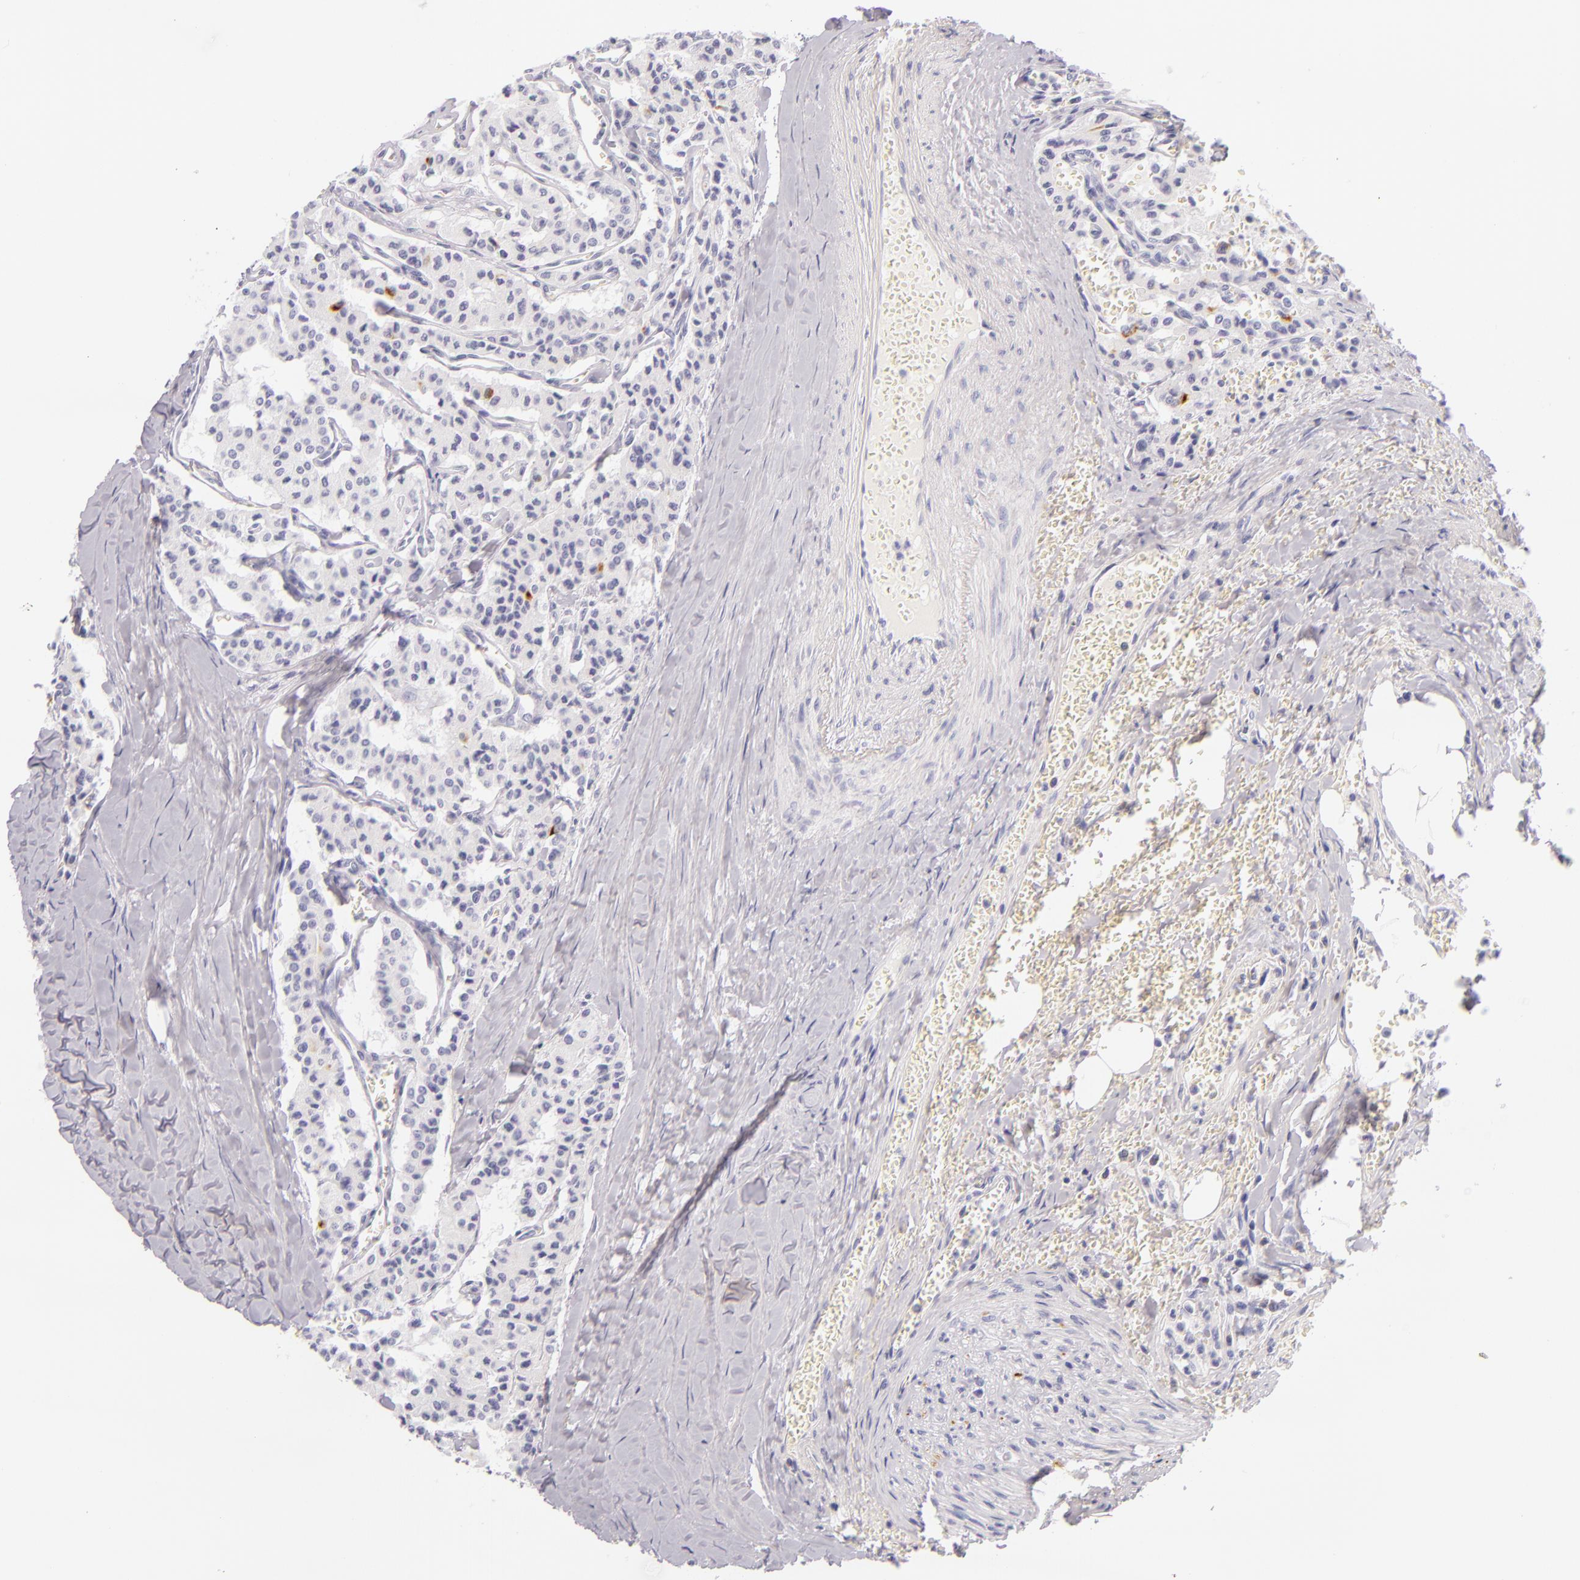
{"staining": {"intensity": "negative", "quantity": "none", "location": "none"}, "tissue": "carcinoid", "cell_type": "Tumor cells", "image_type": "cancer", "snomed": [{"axis": "morphology", "description": "Carcinoid, malignant, NOS"}, {"axis": "topography", "description": "Bronchus"}], "caption": "IHC of carcinoid shows no staining in tumor cells.", "gene": "INA", "patient": {"sex": "male", "age": 55}}